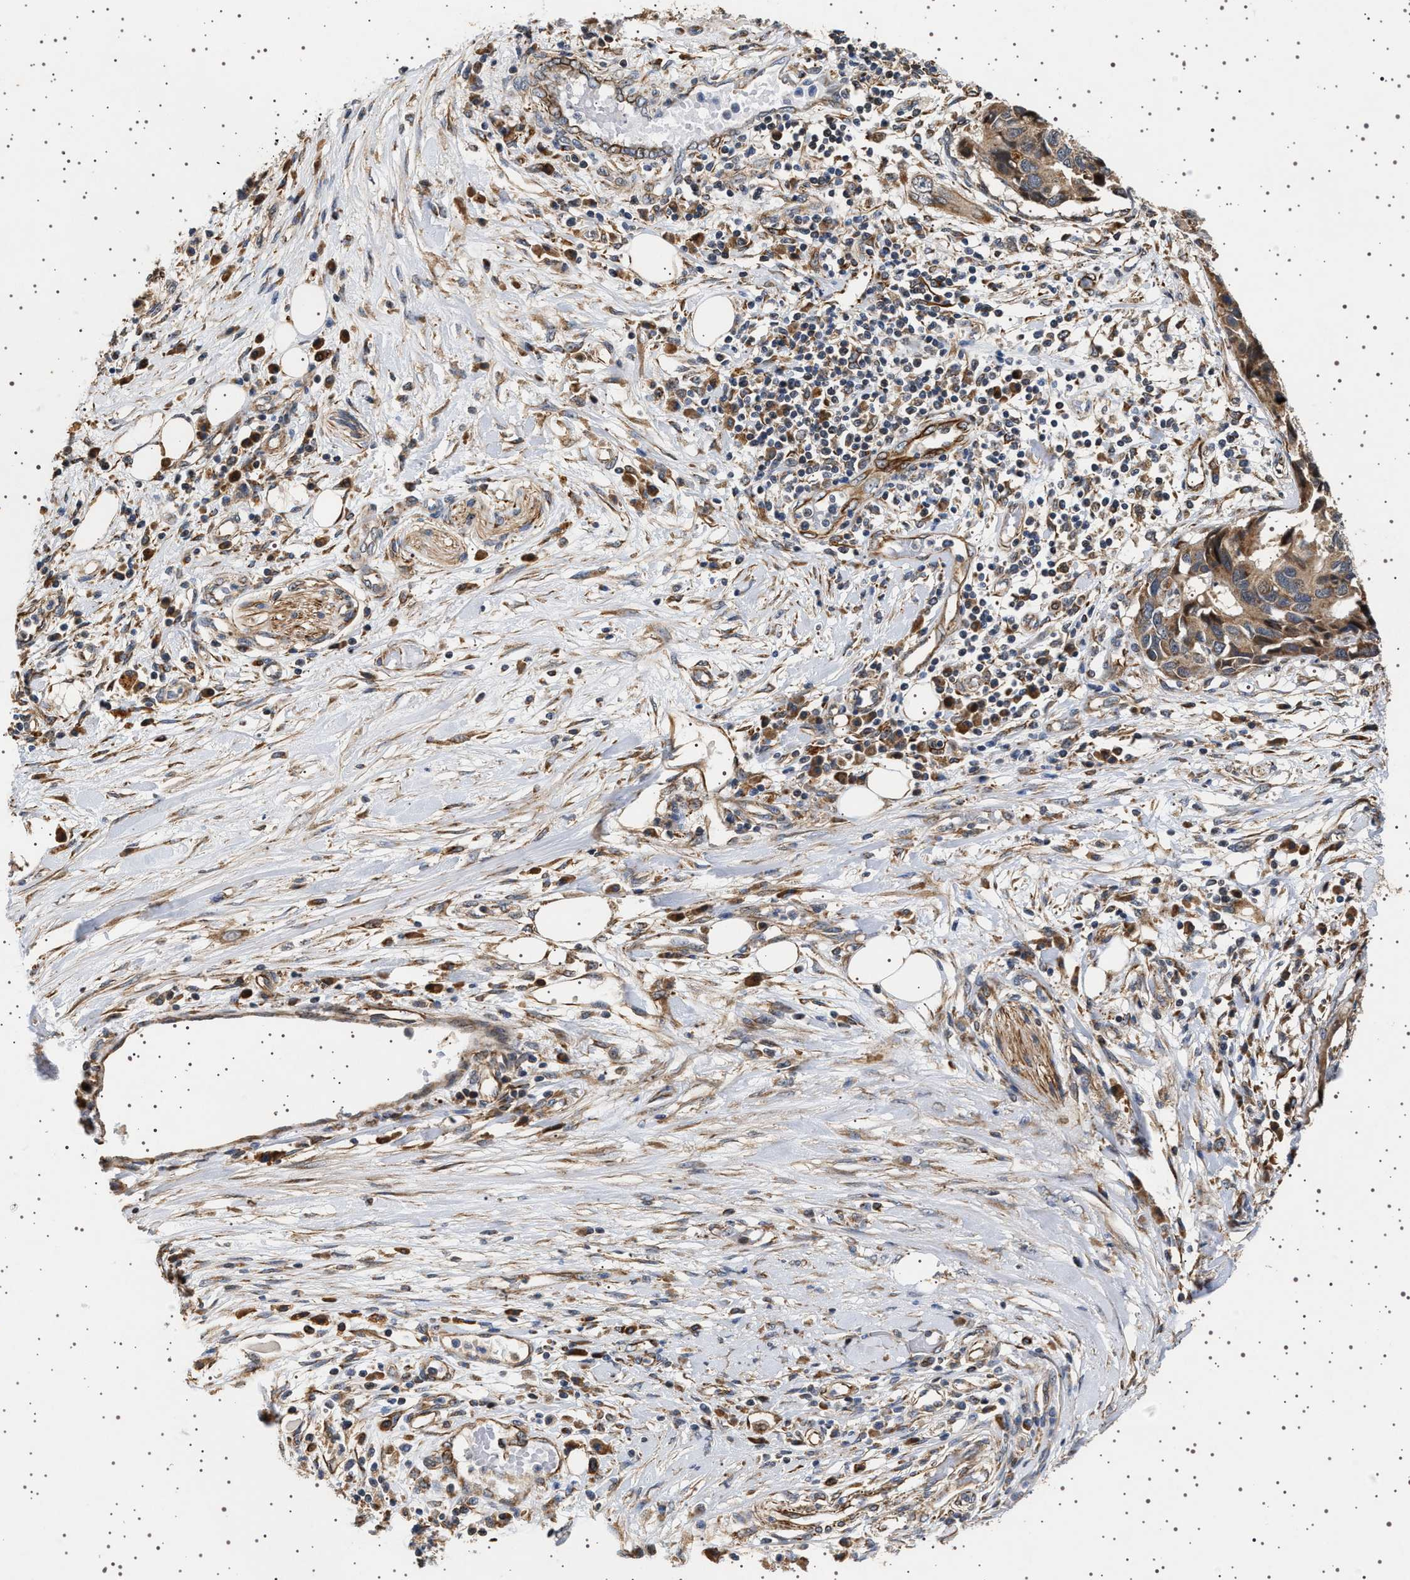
{"staining": {"intensity": "moderate", "quantity": ">75%", "location": "cytoplasmic/membranous"}, "tissue": "pancreatic cancer", "cell_type": "Tumor cells", "image_type": "cancer", "snomed": [{"axis": "morphology", "description": "Adenocarcinoma, NOS"}, {"axis": "topography", "description": "Pancreas"}], "caption": "A high-resolution micrograph shows immunohistochemistry (IHC) staining of adenocarcinoma (pancreatic), which exhibits moderate cytoplasmic/membranous expression in approximately >75% of tumor cells. (DAB = brown stain, brightfield microscopy at high magnification).", "gene": "TRUB2", "patient": {"sex": "female", "age": 56}}